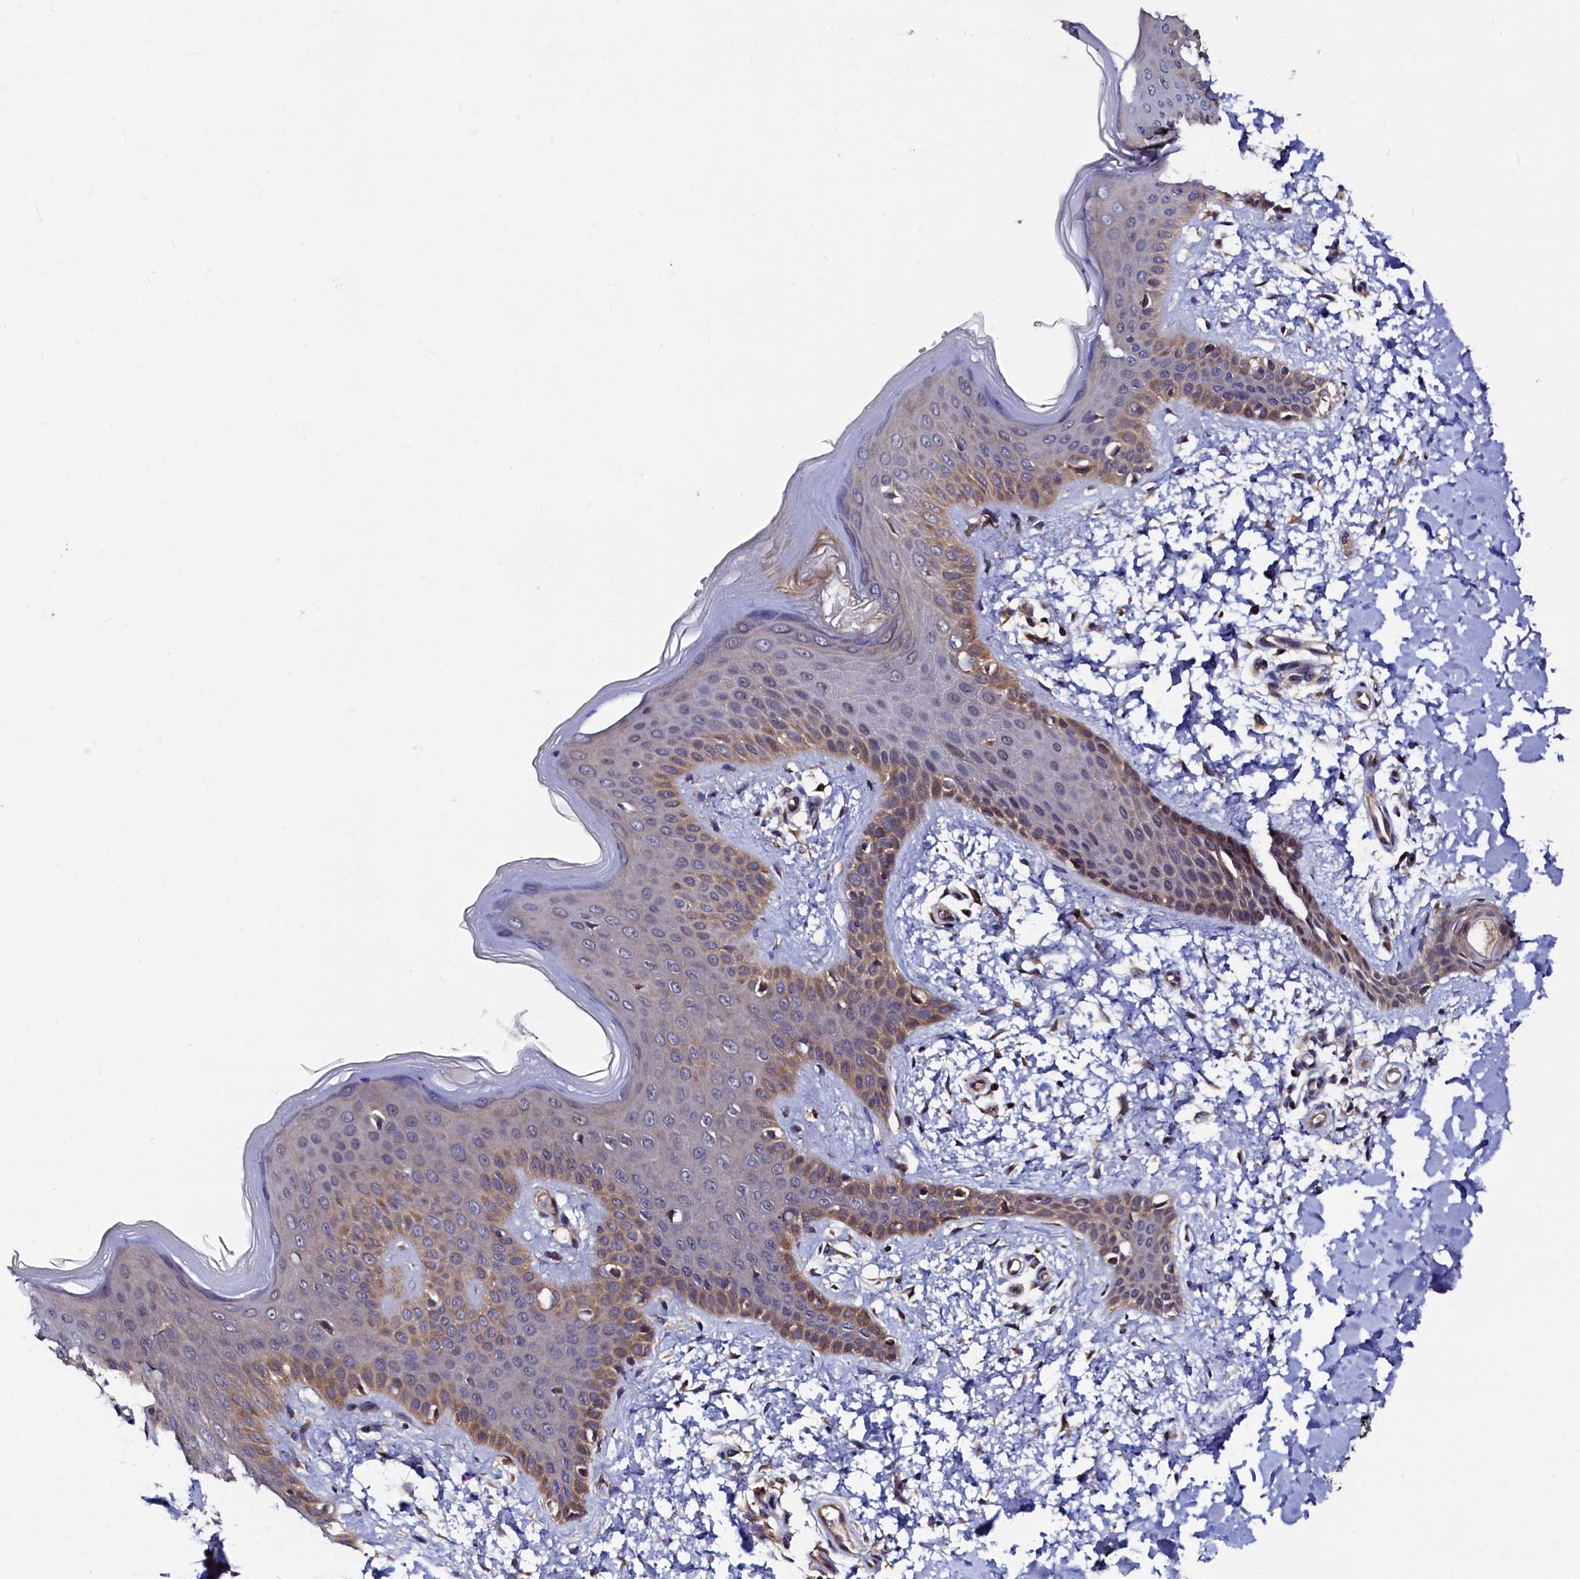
{"staining": {"intensity": "moderate", "quantity": ">75%", "location": "cytoplasmic/membranous"}, "tissue": "skin", "cell_type": "Fibroblasts", "image_type": "normal", "snomed": [{"axis": "morphology", "description": "Normal tissue, NOS"}, {"axis": "topography", "description": "Skin"}], "caption": "A brown stain highlights moderate cytoplasmic/membranous positivity of a protein in fibroblasts of normal skin. The staining is performed using DAB brown chromogen to label protein expression. The nuclei are counter-stained blue using hematoxylin.", "gene": "SLC16A14", "patient": {"sex": "male", "age": 36}}